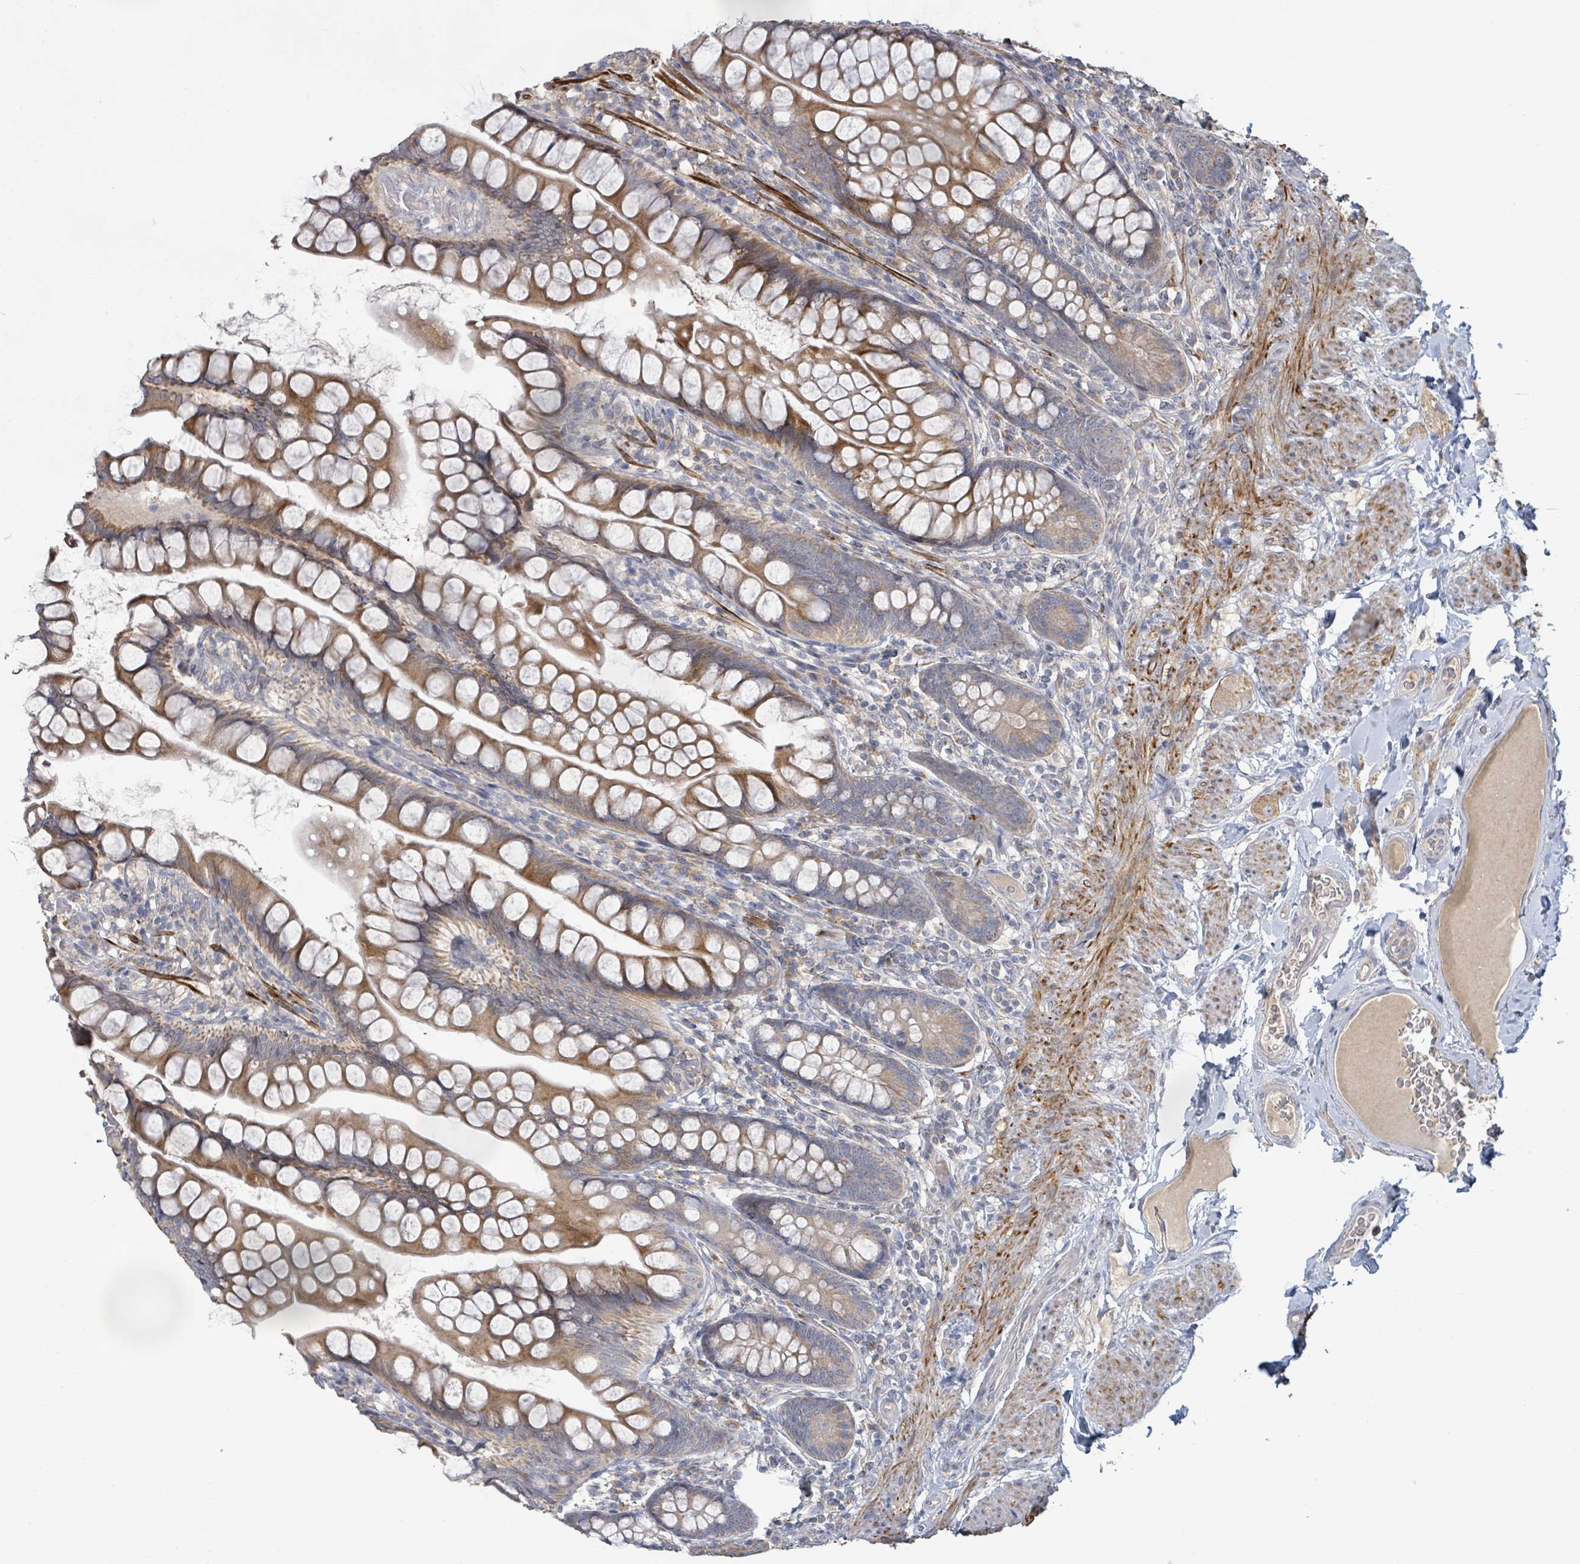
{"staining": {"intensity": "strong", "quantity": ">75%", "location": "cytoplasmic/membranous"}, "tissue": "small intestine", "cell_type": "Glandular cells", "image_type": "normal", "snomed": [{"axis": "morphology", "description": "Normal tissue, NOS"}, {"axis": "topography", "description": "Small intestine"}], "caption": "Unremarkable small intestine reveals strong cytoplasmic/membranous staining in about >75% of glandular cells, visualized by immunohistochemistry.", "gene": "KCNS2", "patient": {"sex": "male", "age": 70}}